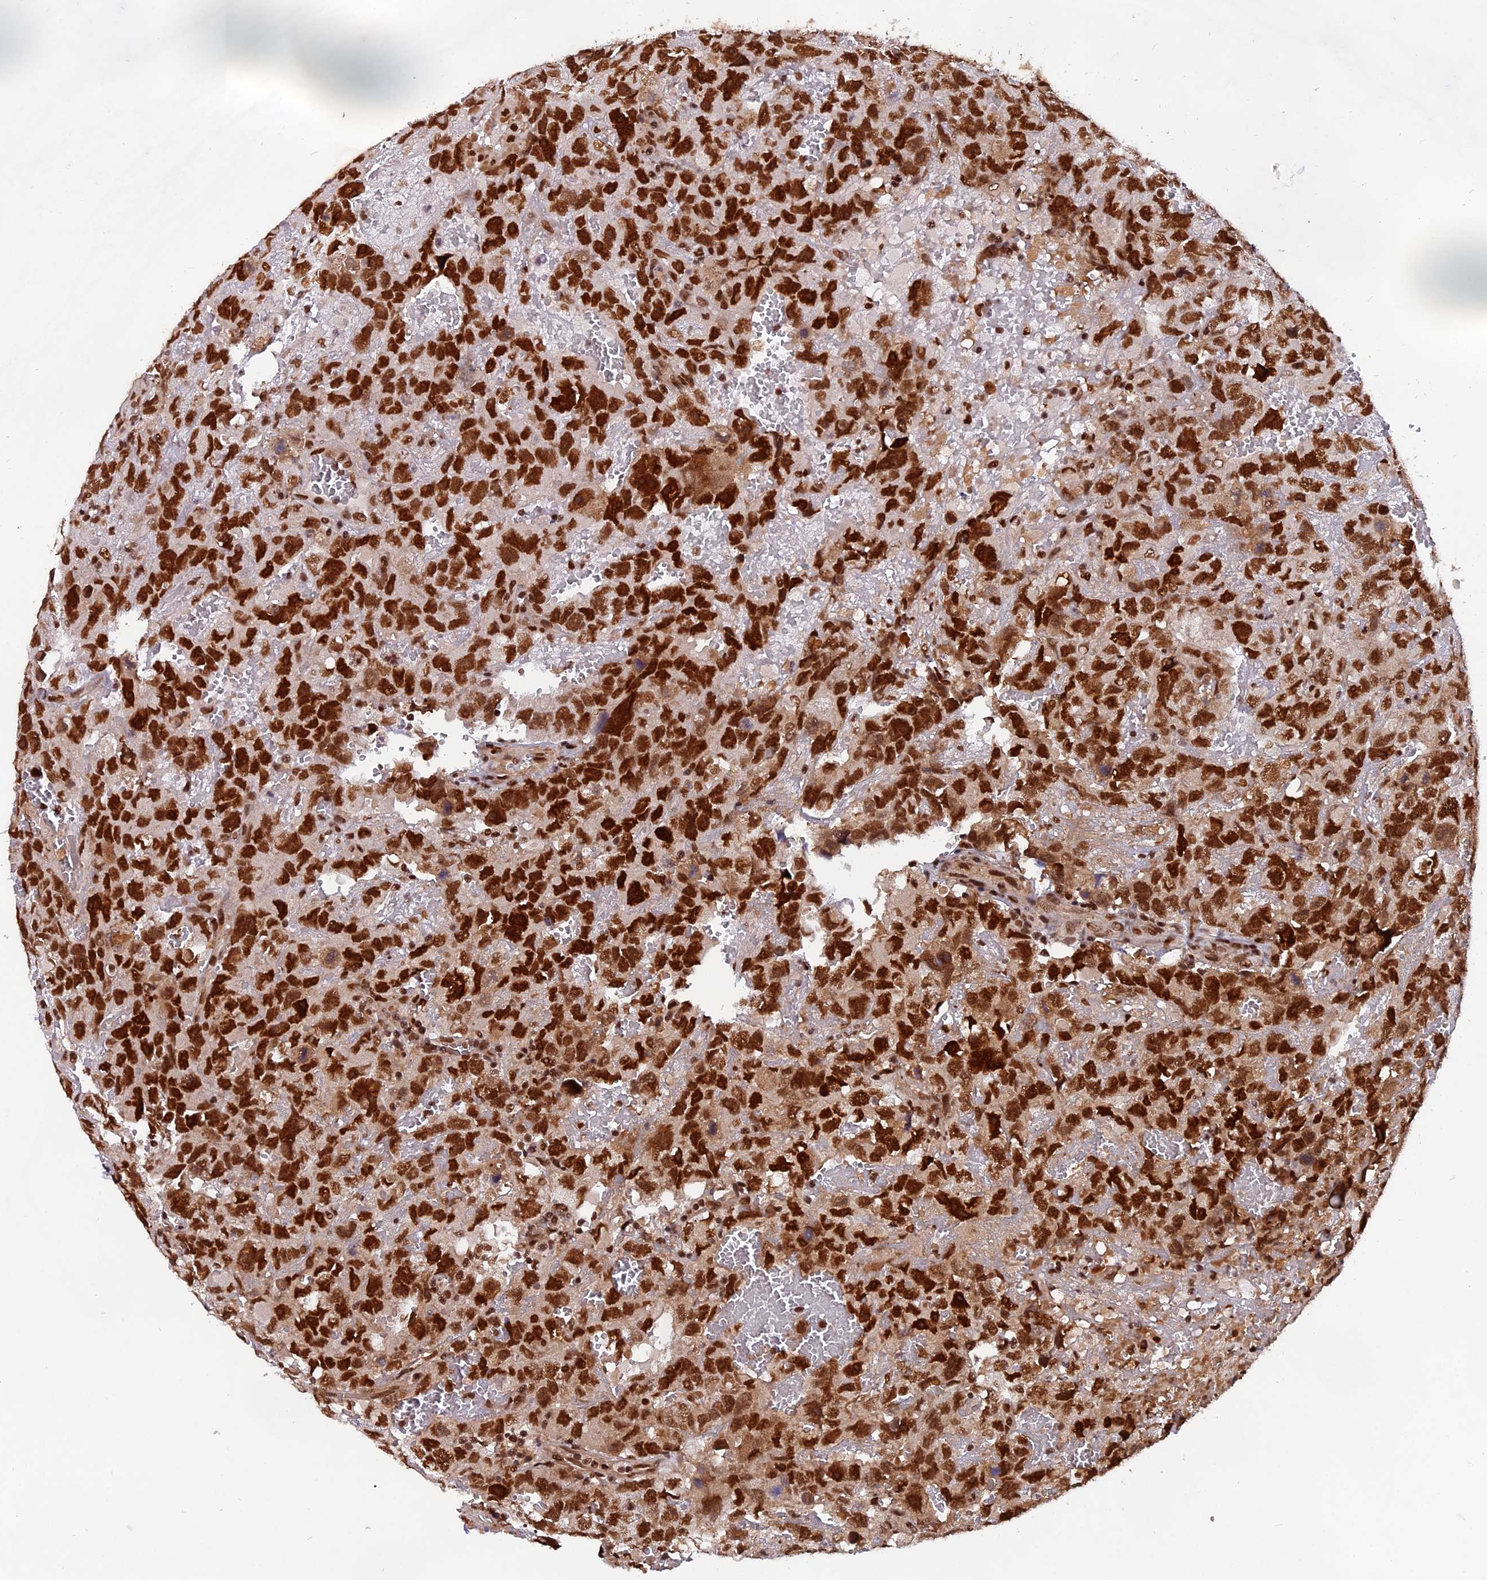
{"staining": {"intensity": "strong", "quantity": ">75%", "location": "nuclear"}, "tissue": "testis cancer", "cell_type": "Tumor cells", "image_type": "cancer", "snomed": [{"axis": "morphology", "description": "Carcinoma, Embryonal, NOS"}, {"axis": "topography", "description": "Testis"}], "caption": "Strong nuclear protein expression is identified in about >75% of tumor cells in testis embryonal carcinoma.", "gene": "RAMAC", "patient": {"sex": "male", "age": 45}}